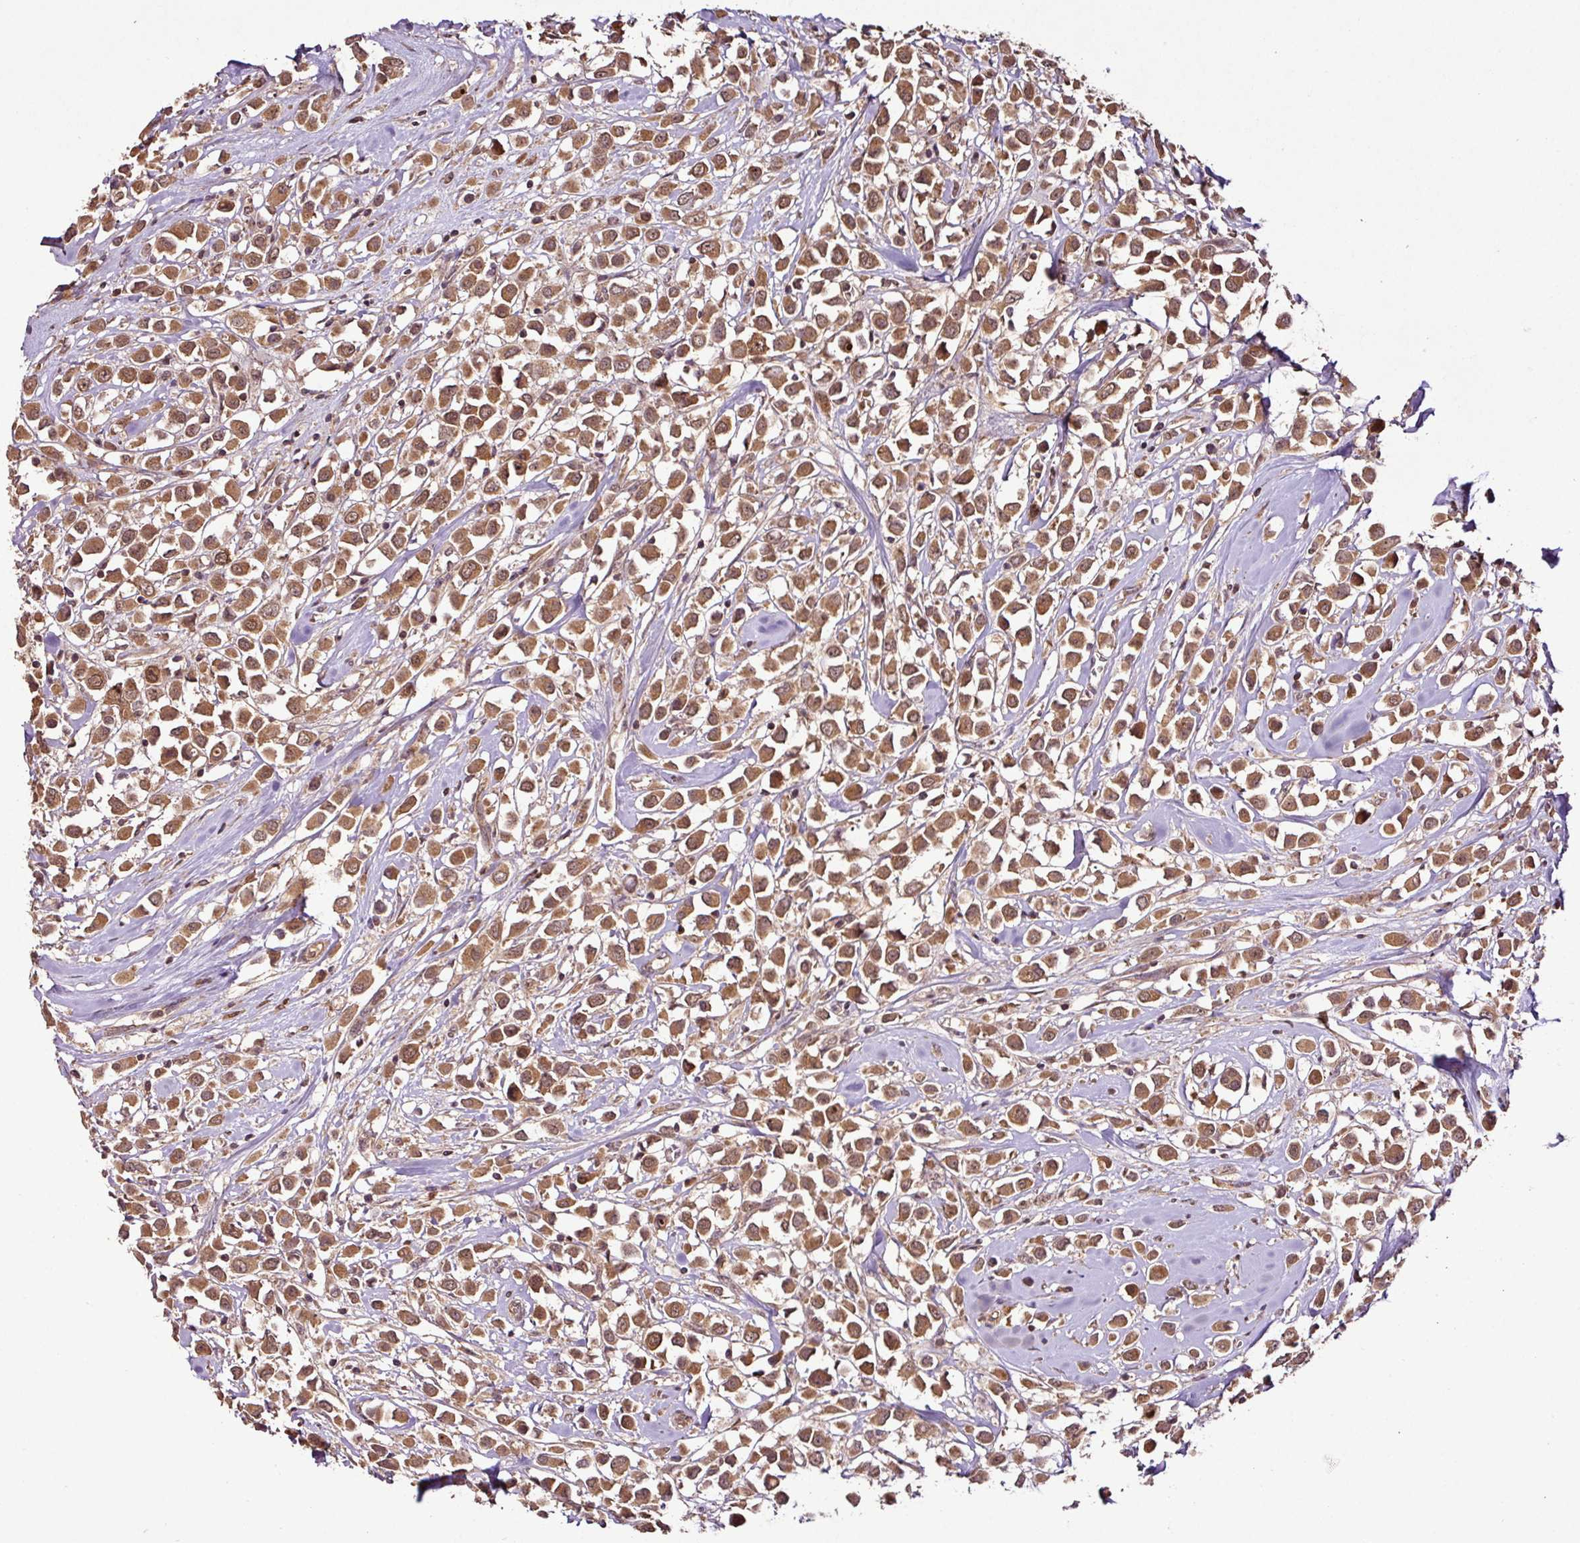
{"staining": {"intensity": "moderate", "quantity": ">75%", "location": "cytoplasmic/membranous,nuclear"}, "tissue": "breast cancer", "cell_type": "Tumor cells", "image_type": "cancer", "snomed": [{"axis": "morphology", "description": "Duct carcinoma"}, {"axis": "topography", "description": "Breast"}], "caption": "Immunohistochemical staining of breast infiltrating ductal carcinoma exhibits medium levels of moderate cytoplasmic/membranous and nuclear protein staining in approximately >75% of tumor cells.", "gene": "FAIM", "patient": {"sex": "female", "age": 61}}